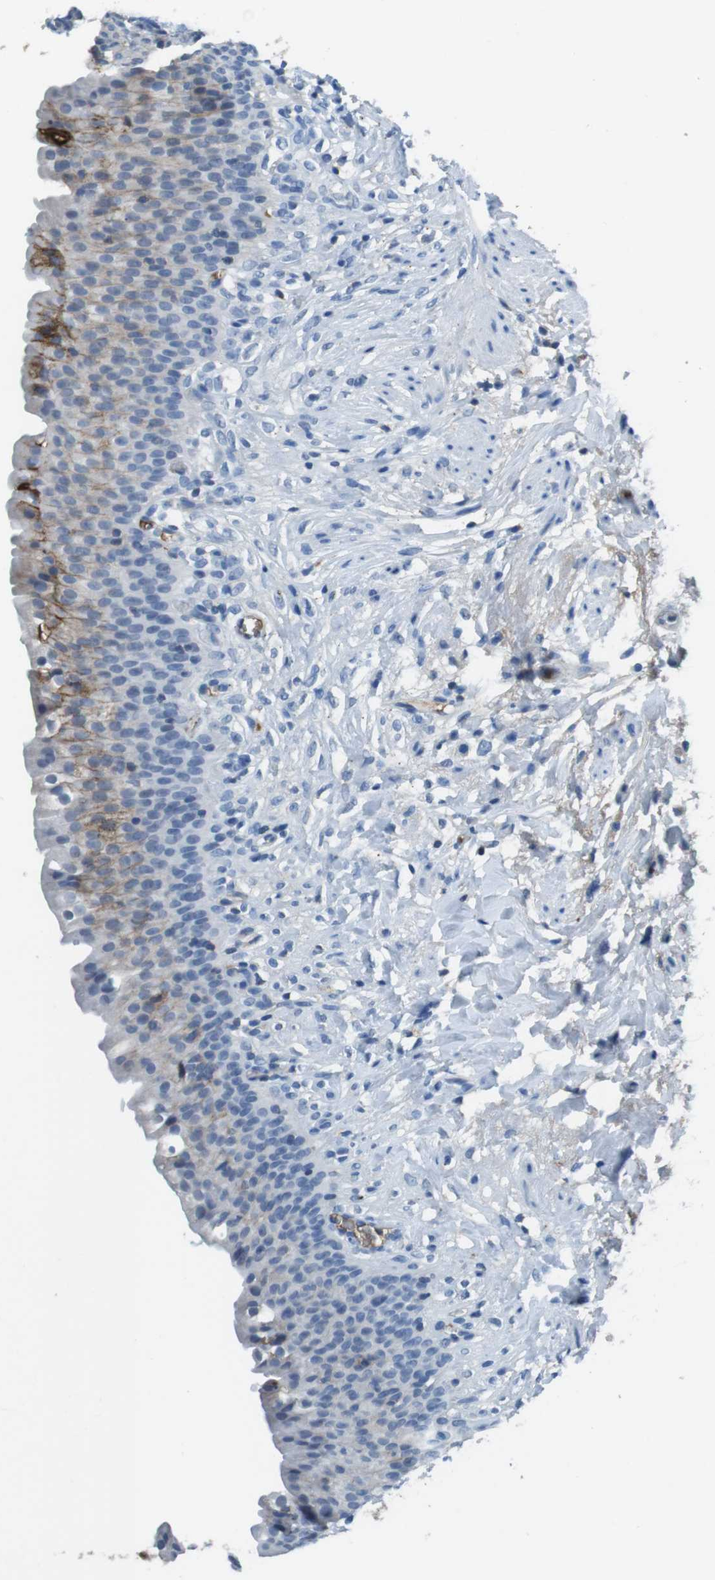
{"staining": {"intensity": "moderate", "quantity": "<25%", "location": "cytoplasmic/membranous"}, "tissue": "urinary bladder", "cell_type": "Urothelial cells", "image_type": "normal", "snomed": [{"axis": "morphology", "description": "Normal tissue, NOS"}, {"axis": "topography", "description": "Urinary bladder"}], "caption": "Immunohistochemistry (IHC) histopathology image of benign urinary bladder stained for a protein (brown), which shows low levels of moderate cytoplasmic/membranous staining in about <25% of urothelial cells.", "gene": "TMPRSS15", "patient": {"sex": "female", "age": 79}}